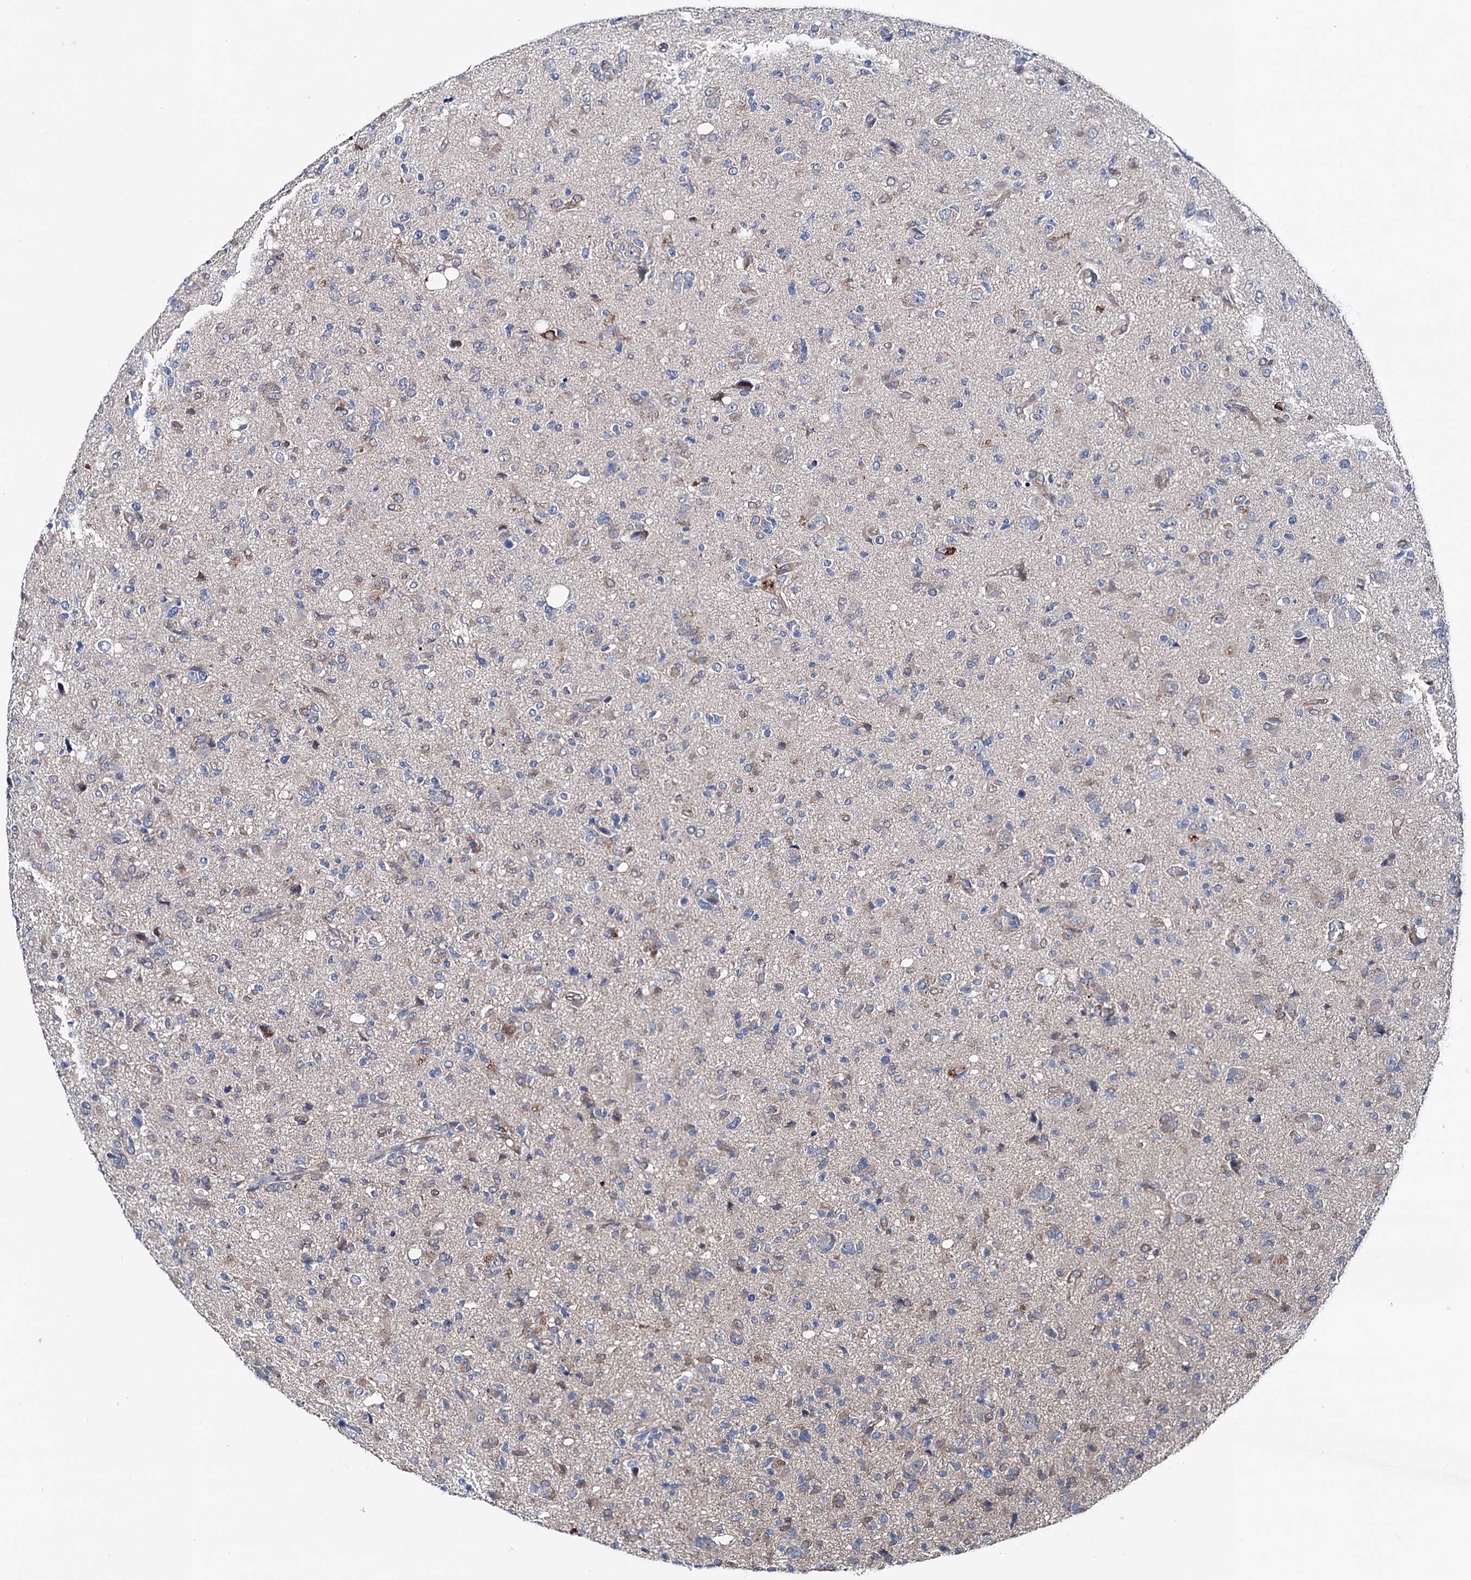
{"staining": {"intensity": "negative", "quantity": "none", "location": "none"}, "tissue": "glioma", "cell_type": "Tumor cells", "image_type": "cancer", "snomed": [{"axis": "morphology", "description": "Glioma, malignant, High grade"}, {"axis": "topography", "description": "Brain"}], "caption": "Human malignant glioma (high-grade) stained for a protein using immunohistochemistry demonstrates no expression in tumor cells.", "gene": "SHROOM1", "patient": {"sex": "female", "age": 57}}